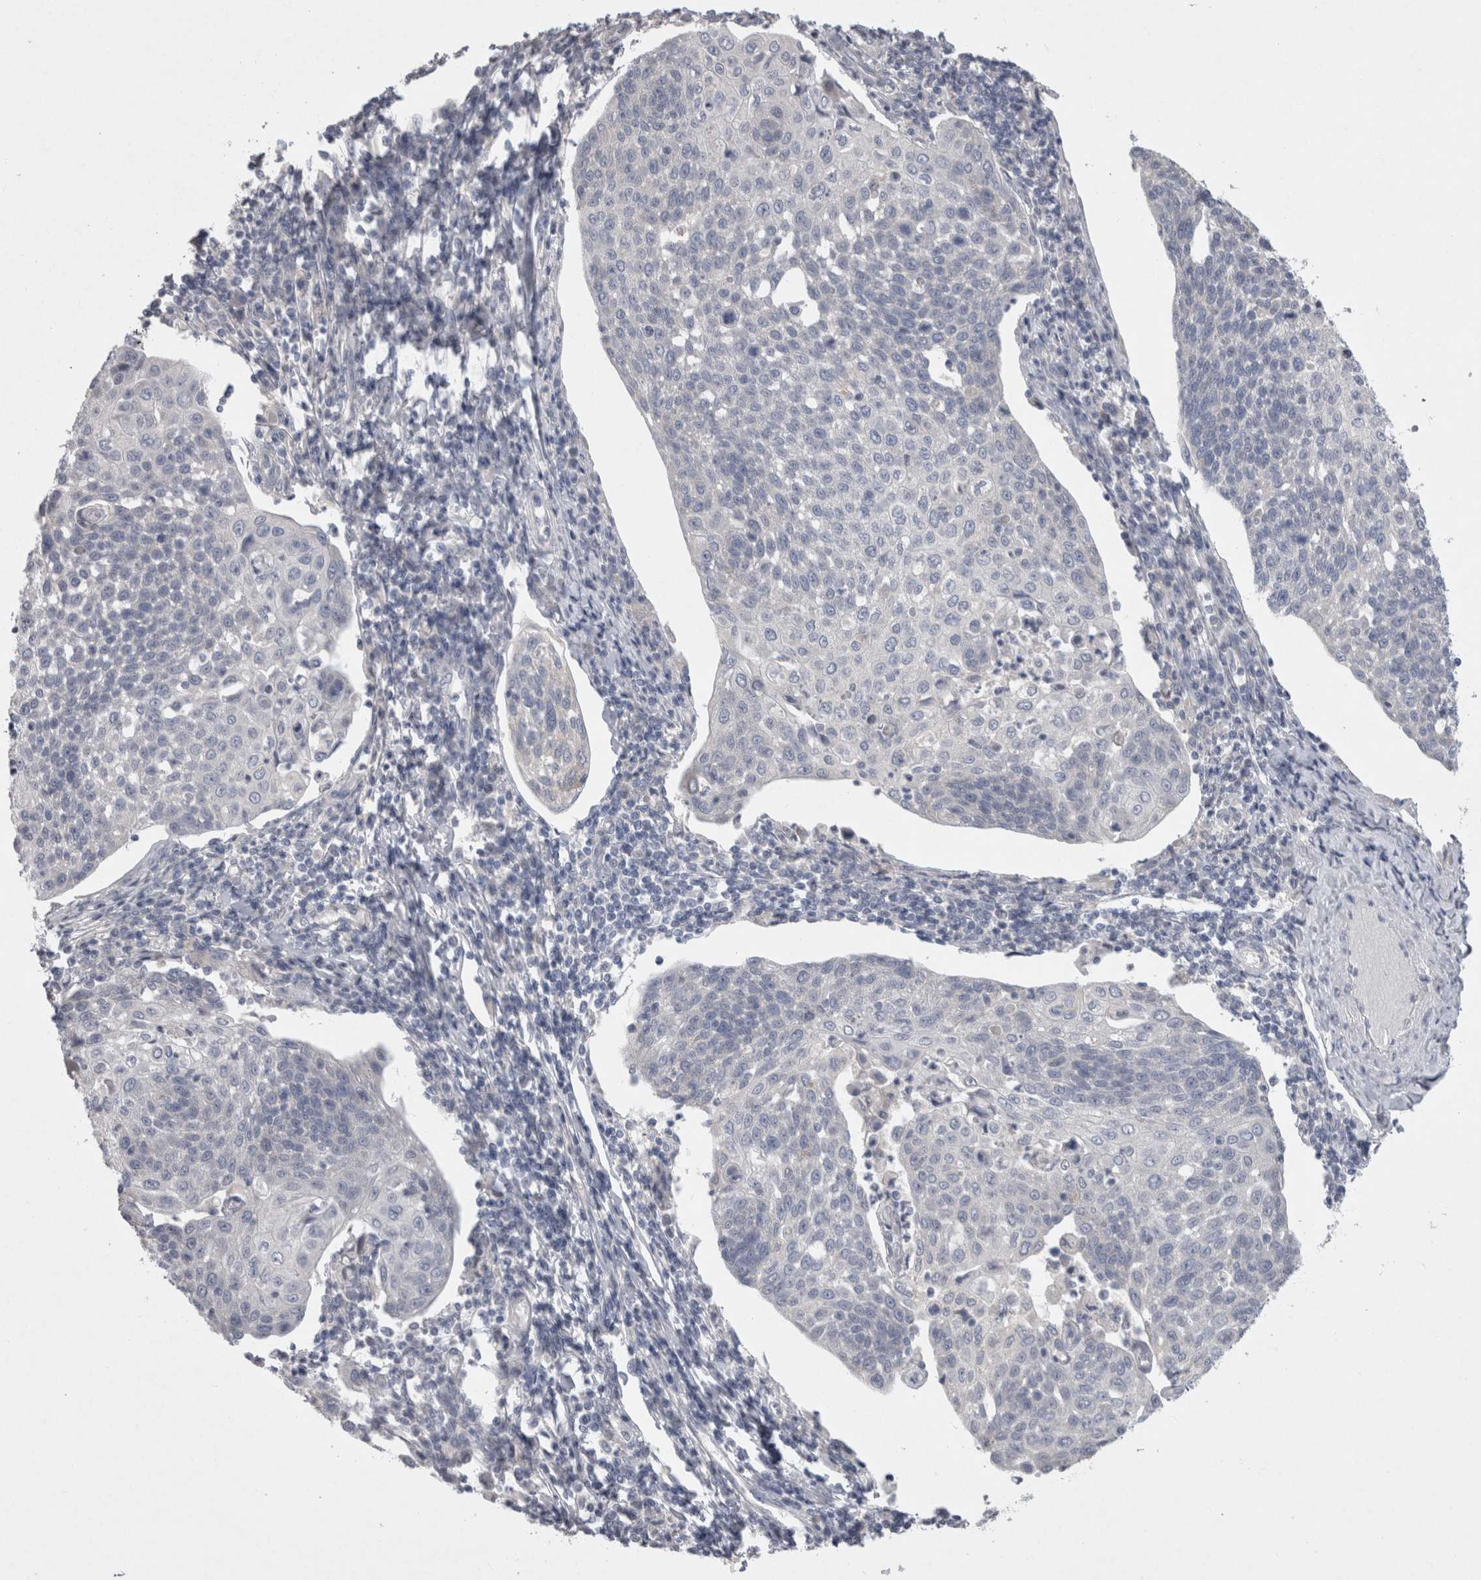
{"staining": {"intensity": "negative", "quantity": "none", "location": "none"}, "tissue": "cervical cancer", "cell_type": "Tumor cells", "image_type": "cancer", "snomed": [{"axis": "morphology", "description": "Squamous cell carcinoma, NOS"}, {"axis": "topography", "description": "Cervix"}], "caption": "Image shows no significant protein expression in tumor cells of cervical cancer (squamous cell carcinoma). (Brightfield microscopy of DAB (3,3'-diaminobenzidine) immunohistochemistry at high magnification).", "gene": "LRRC40", "patient": {"sex": "female", "age": 34}}